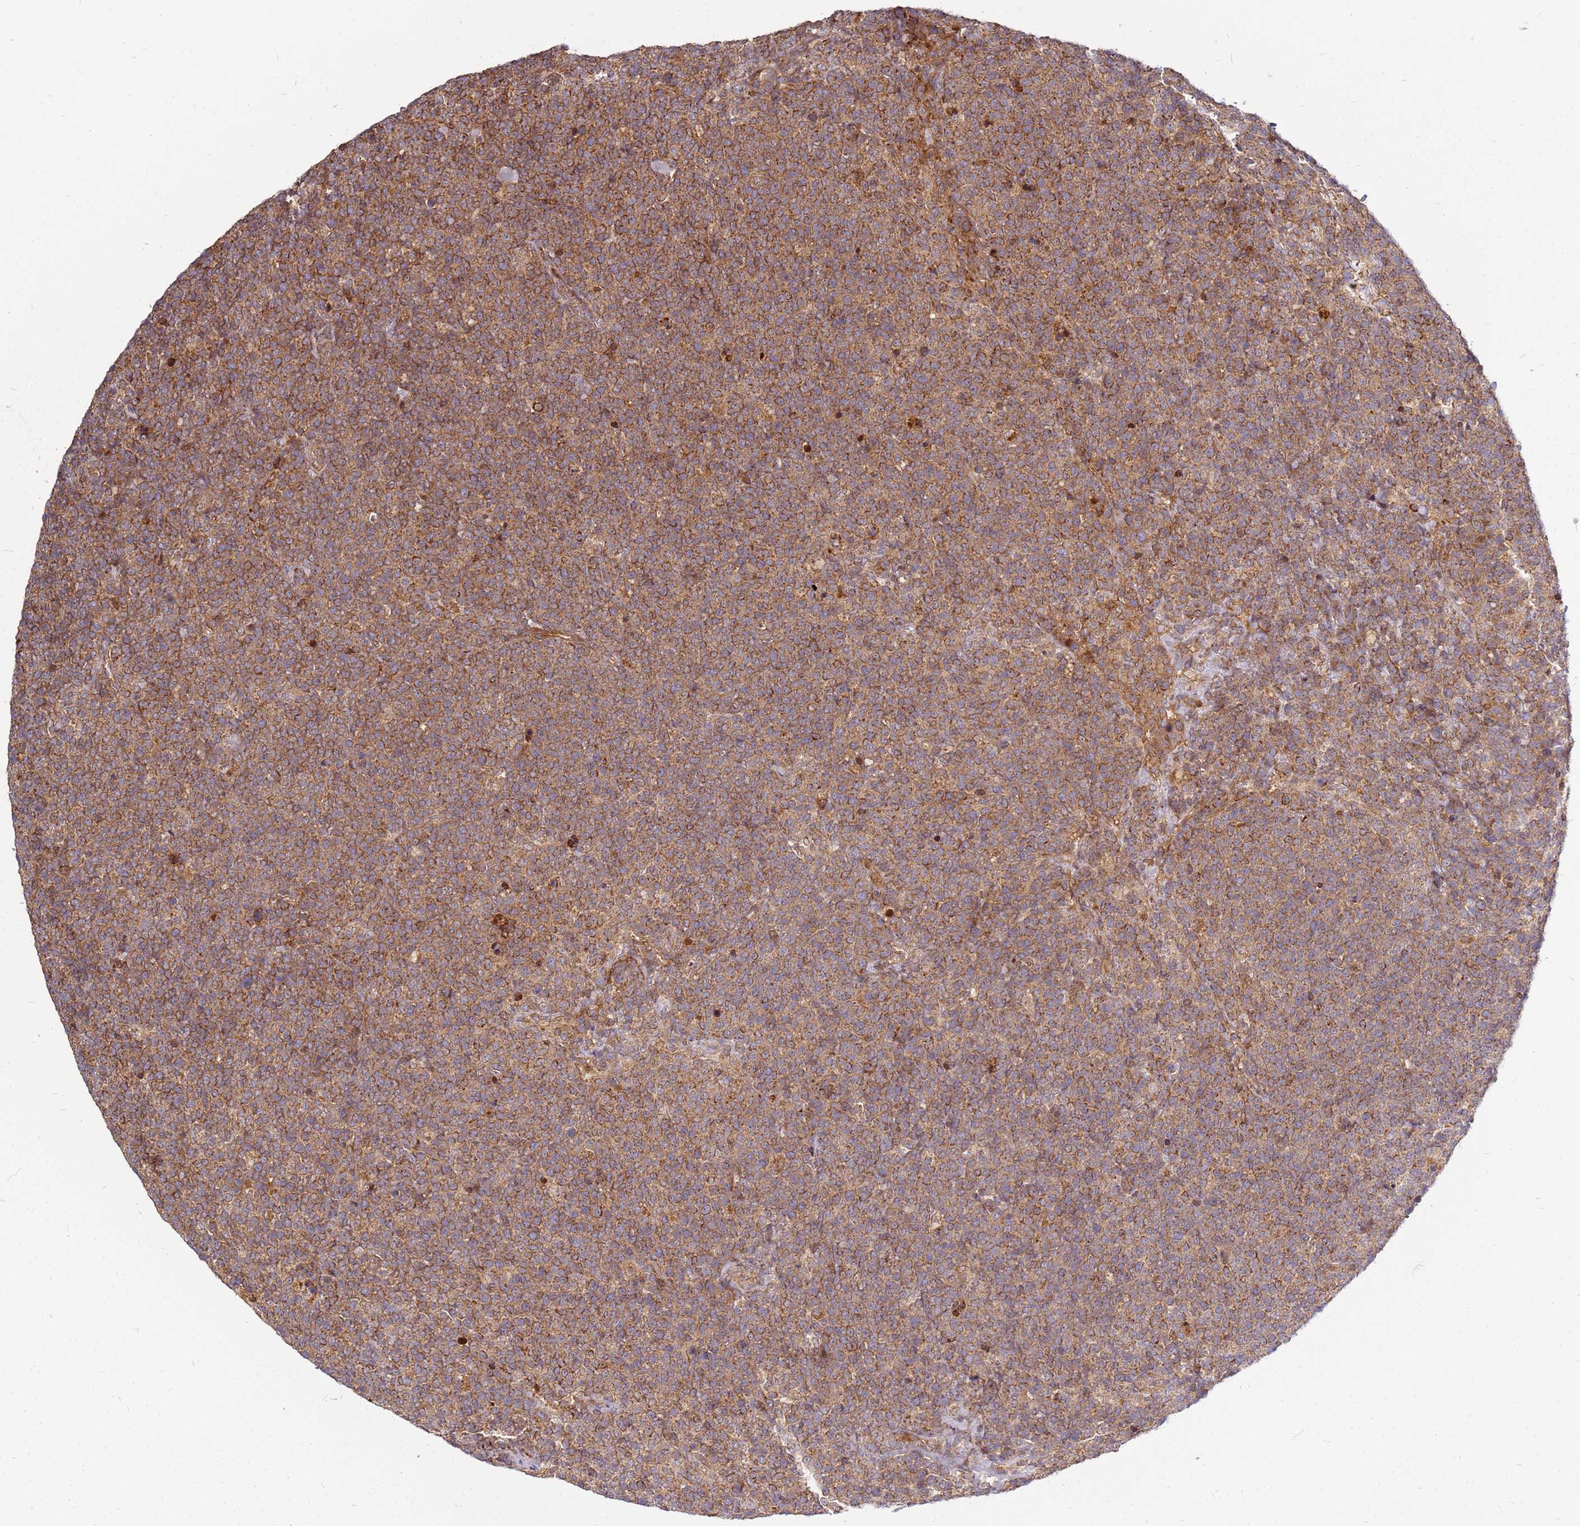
{"staining": {"intensity": "moderate", "quantity": ">75%", "location": "cytoplasmic/membranous"}, "tissue": "lymphoma", "cell_type": "Tumor cells", "image_type": "cancer", "snomed": [{"axis": "morphology", "description": "Malignant lymphoma, non-Hodgkin's type, High grade"}, {"axis": "topography", "description": "Lymph node"}], "caption": "Immunohistochemistry (IHC) micrograph of neoplastic tissue: human lymphoma stained using immunohistochemistry (IHC) displays medium levels of moderate protein expression localized specifically in the cytoplasmic/membranous of tumor cells, appearing as a cytoplasmic/membranous brown color.", "gene": "CCDC159", "patient": {"sex": "male", "age": 61}}